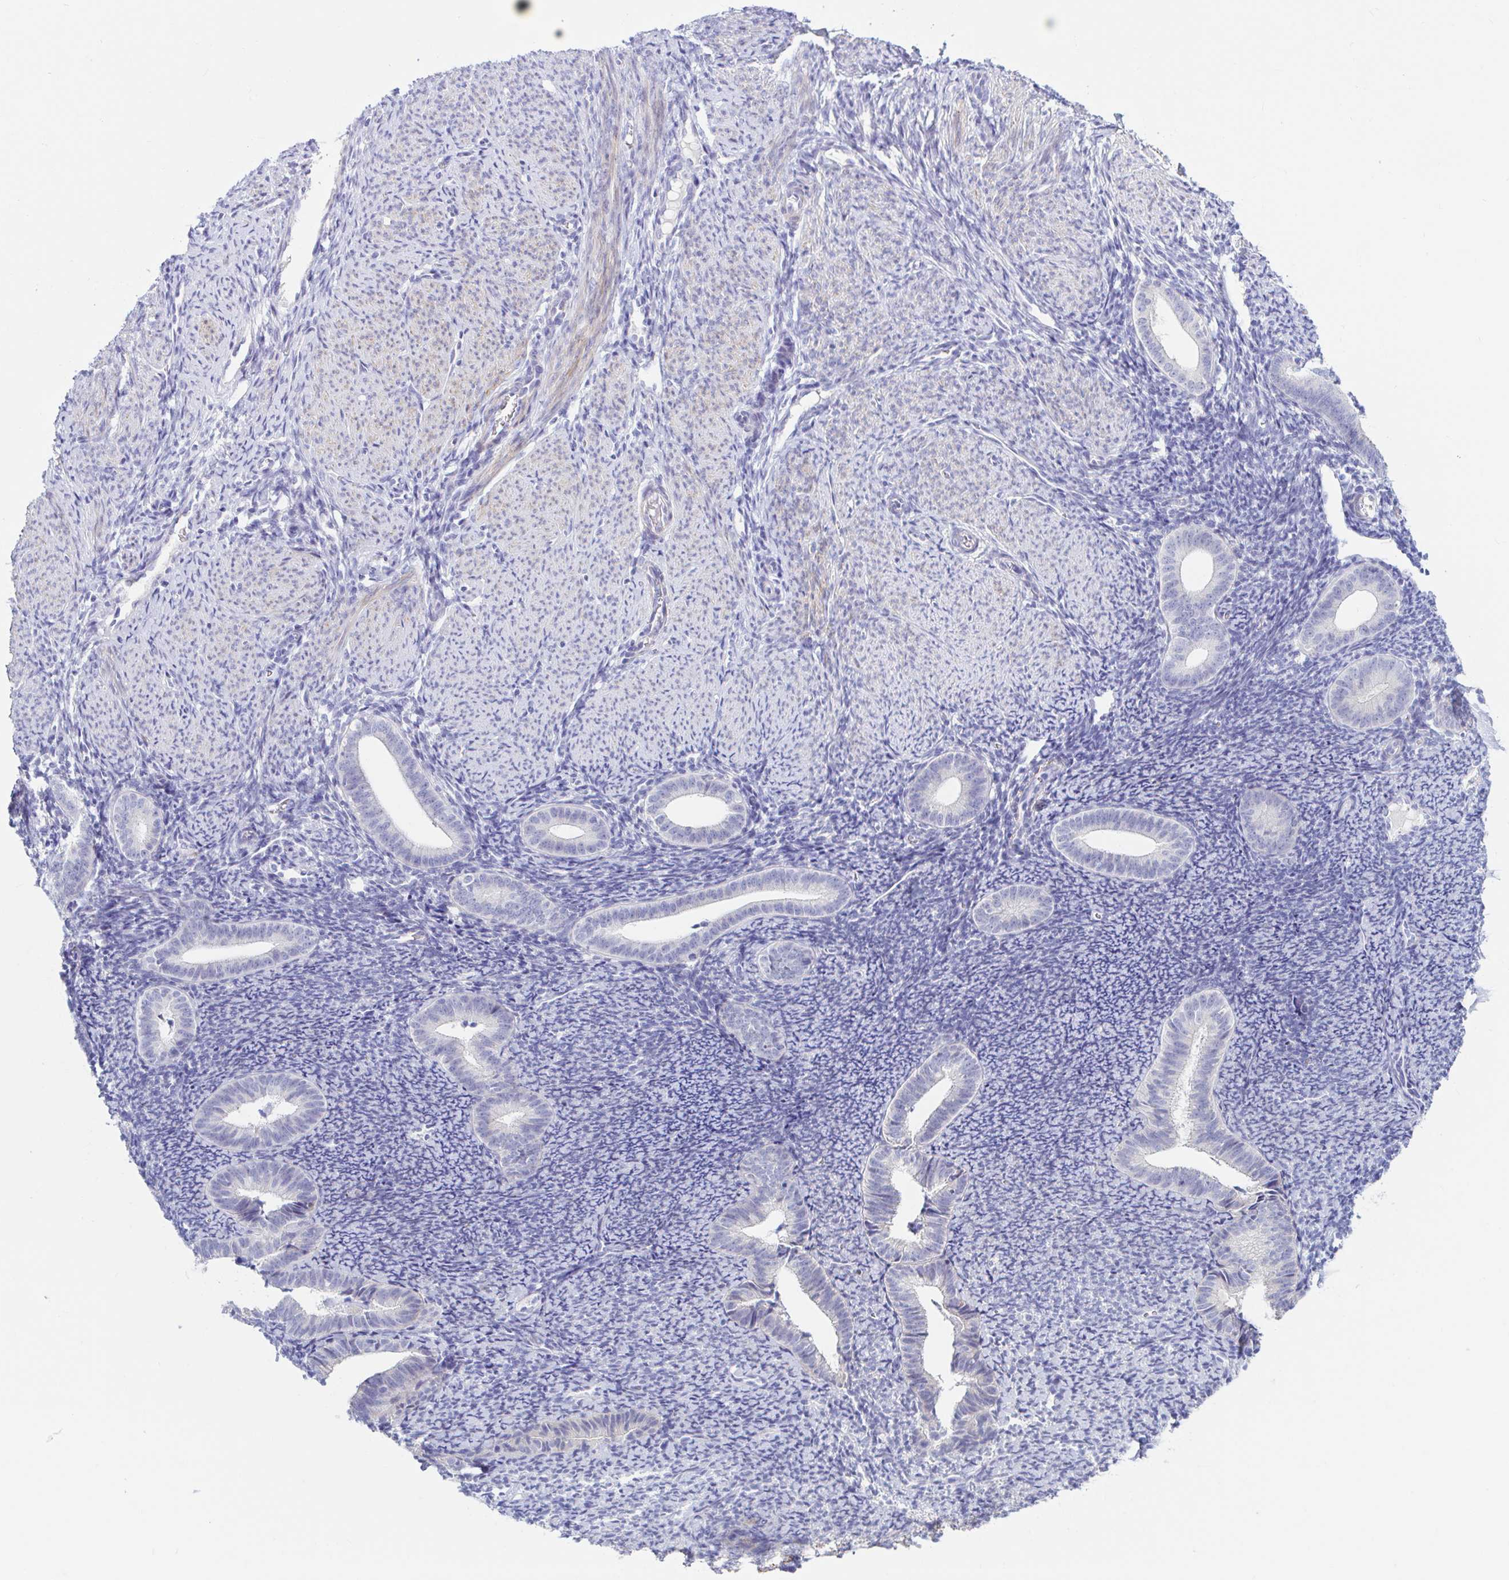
{"staining": {"intensity": "negative", "quantity": "none", "location": "none"}, "tissue": "endometrium", "cell_type": "Cells in endometrial stroma", "image_type": "normal", "snomed": [{"axis": "morphology", "description": "Normal tissue, NOS"}, {"axis": "topography", "description": "Endometrium"}], "caption": "Protein analysis of benign endometrium exhibits no significant positivity in cells in endometrial stroma.", "gene": "ENSG00000271254", "patient": {"sex": "female", "age": 39}}